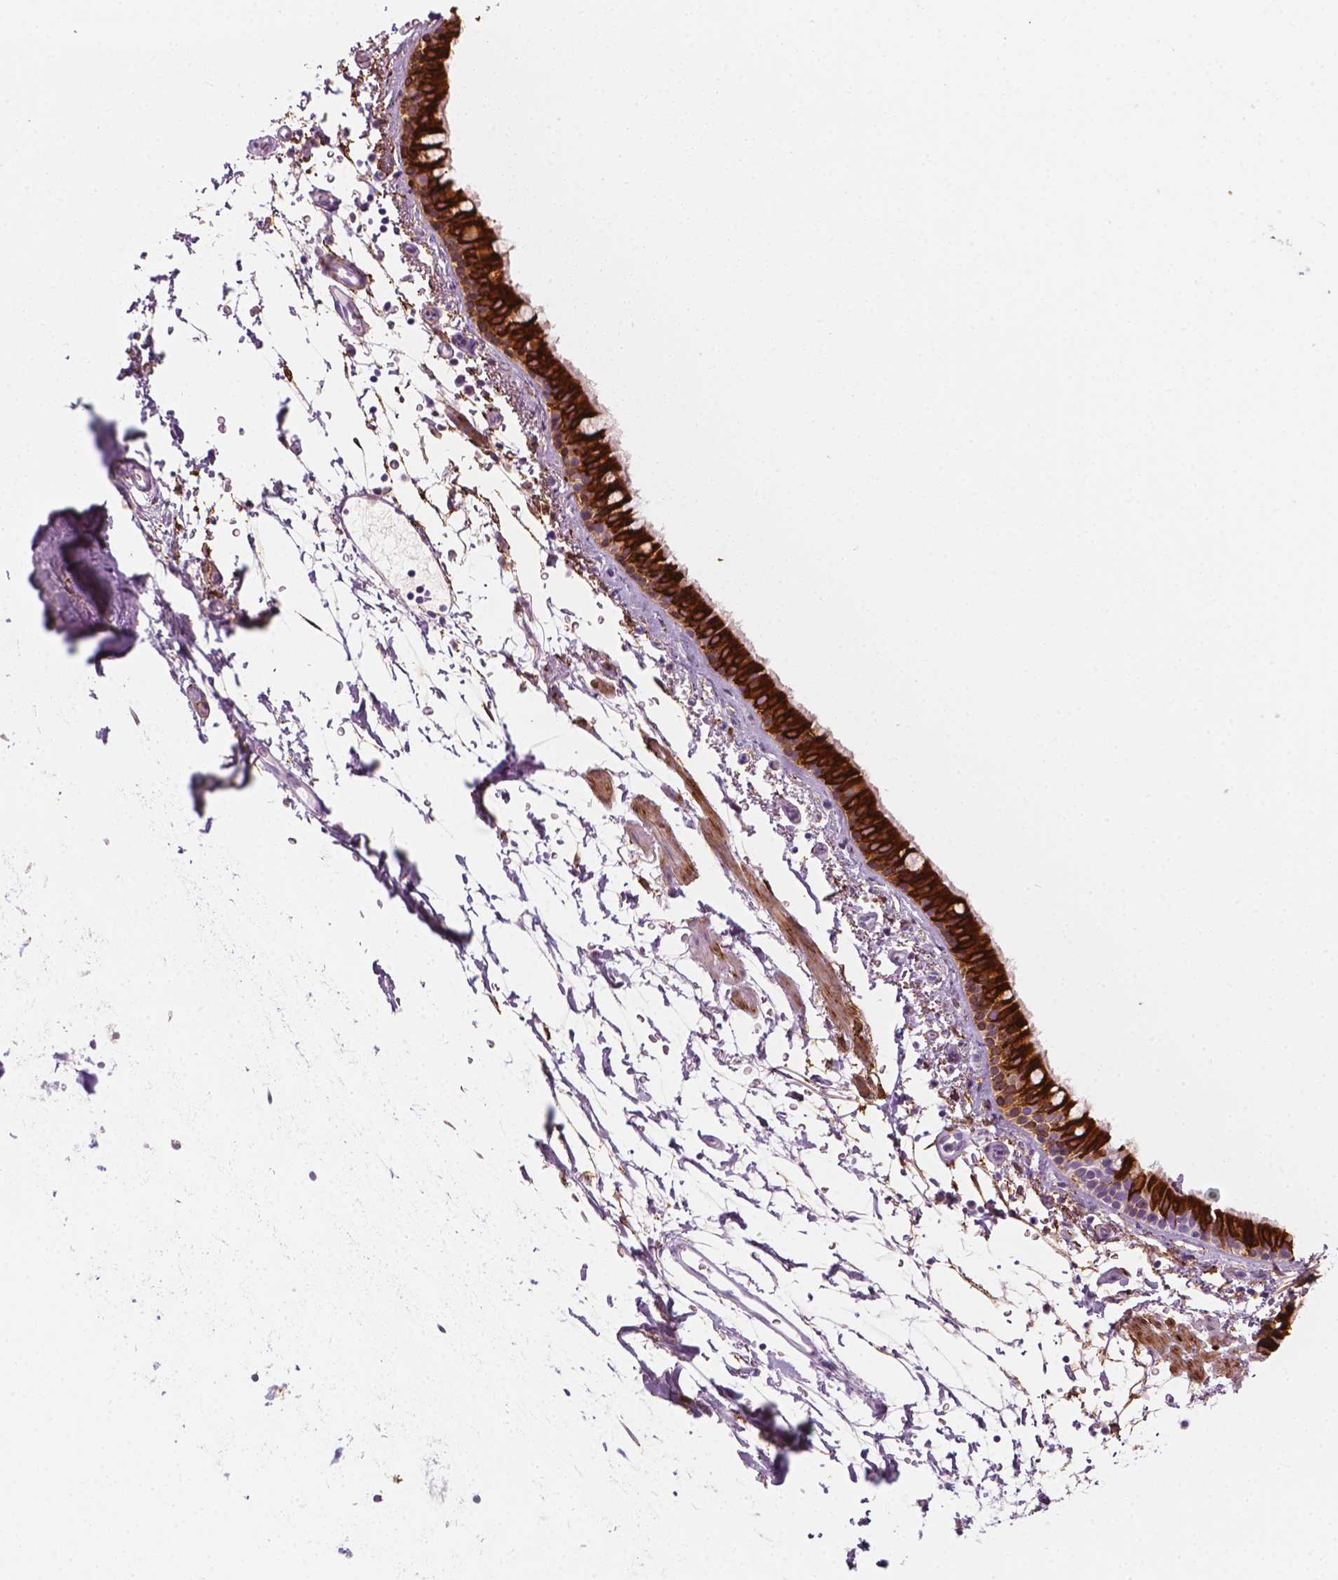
{"staining": {"intensity": "strong", "quantity": ">75%", "location": "cytoplasmic/membranous"}, "tissue": "bronchus", "cell_type": "Respiratory epithelial cells", "image_type": "normal", "snomed": [{"axis": "morphology", "description": "Normal tissue, NOS"}, {"axis": "topography", "description": "Bronchus"}], "caption": "Immunohistochemistry (IHC) staining of normal bronchus, which shows high levels of strong cytoplasmic/membranous staining in approximately >75% of respiratory epithelial cells indicating strong cytoplasmic/membranous protein staining. The staining was performed using DAB (brown) for protein detection and nuclei were counterstained in hematoxylin (blue).", "gene": "CES1", "patient": {"sex": "female", "age": 61}}